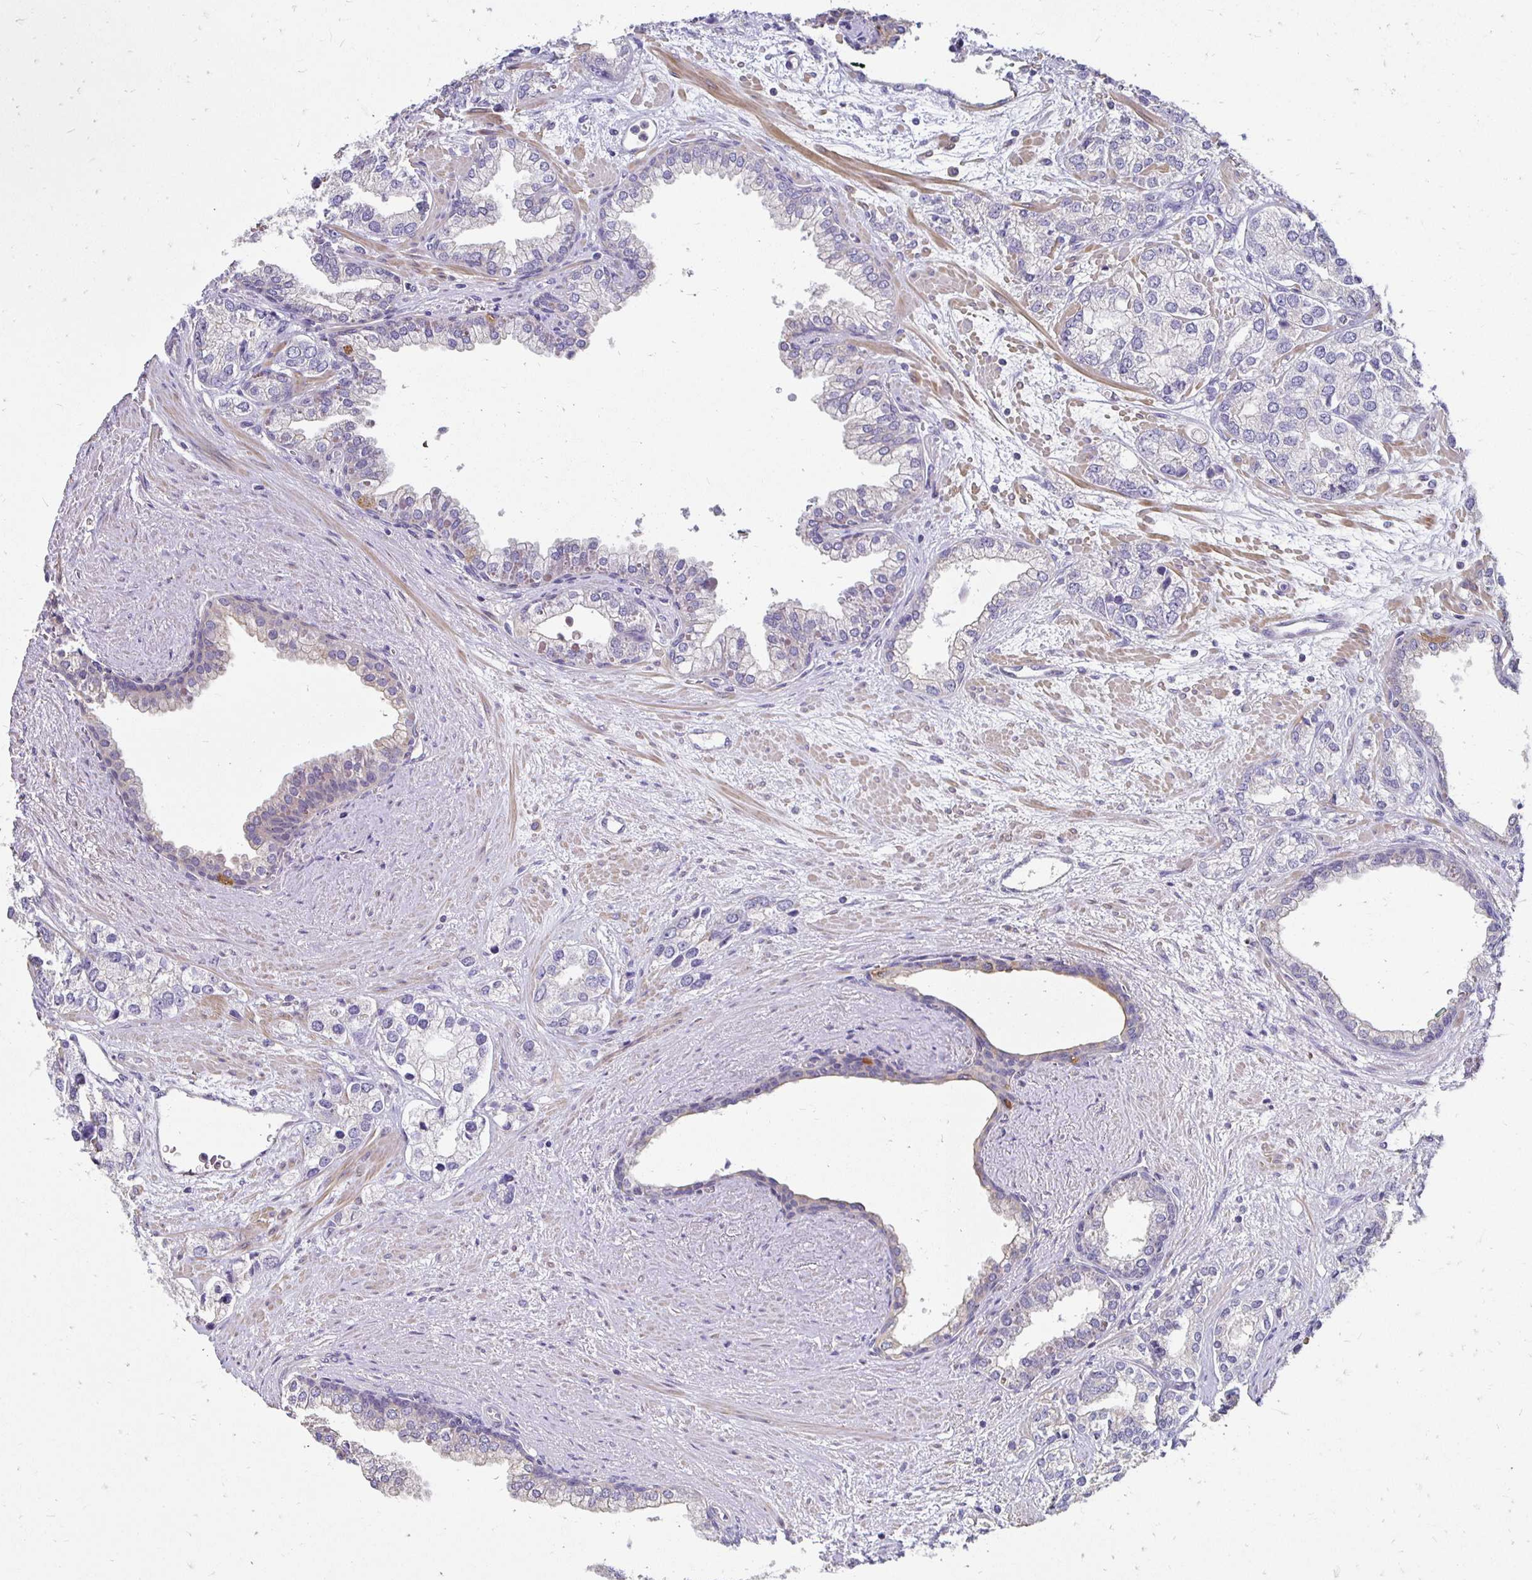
{"staining": {"intensity": "negative", "quantity": "none", "location": "none"}, "tissue": "prostate cancer", "cell_type": "Tumor cells", "image_type": "cancer", "snomed": [{"axis": "morphology", "description": "Adenocarcinoma, High grade"}, {"axis": "topography", "description": "Prostate"}], "caption": "Prostate cancer (adenocarcinoma (high-grade)) stained for a protein using IHC demonstrates no expression tumor cells.", "gene": "AKAP6", "patient": {"sex": "male", "age": 58}}